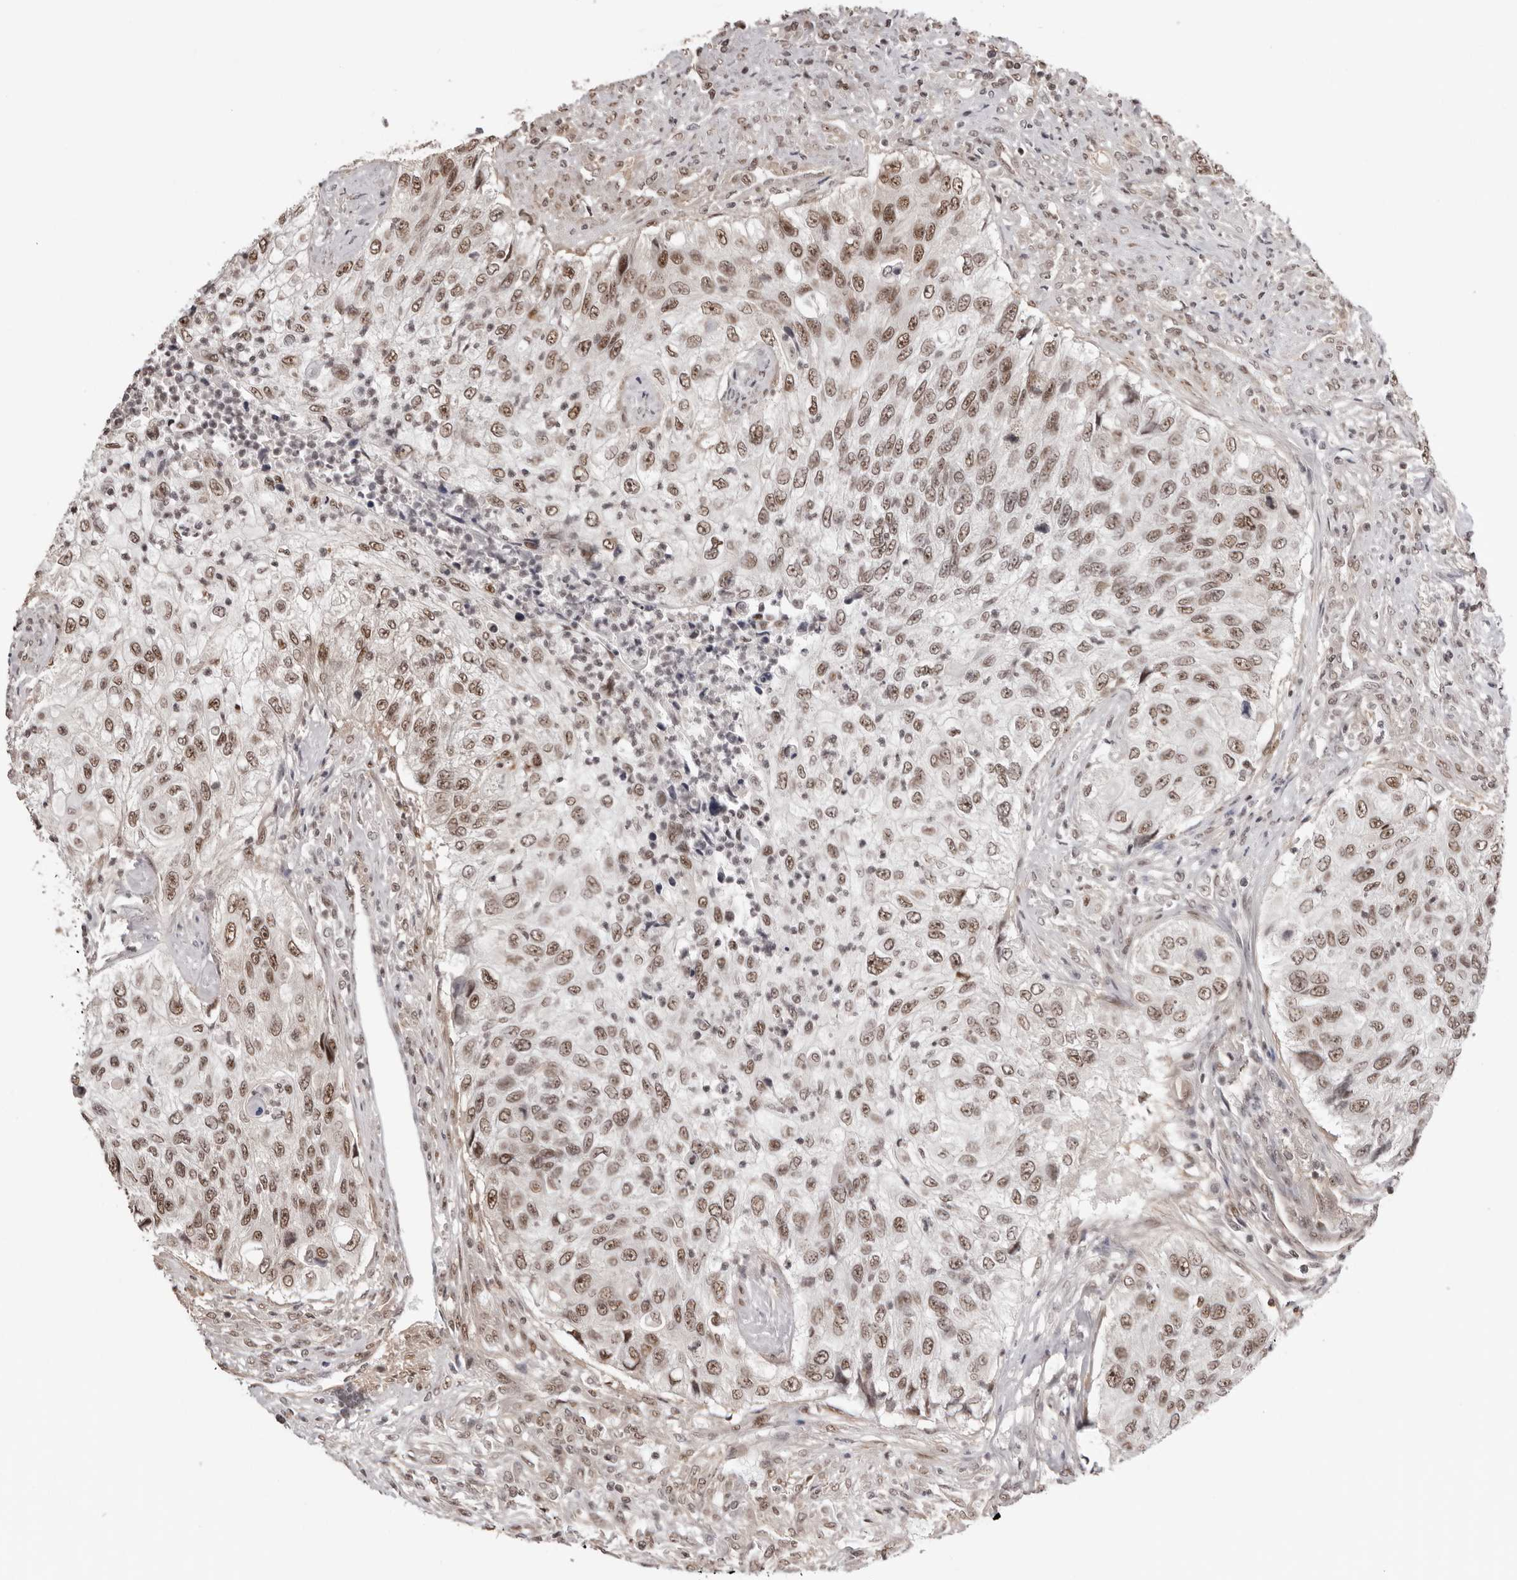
{"staining": {"intensity": "moderate", "quantity": ">75%", "location": "nuclear"}, "tissue": "urothelial cancer", "cell_type": "Tumor cells", "image_type": "cancer", "snomed": [{"axis": "morphology", "description": "Urothelial carcinoma, High grade"}, {"axis": "topography", "description": "Urinary bladder"}], "caption": "Immunohistochemical staining of human high-grade urothelial carcinoma reveals medium levels of moderate nuclear positivity in approximately >75% of tumor cells.", "gene": "SDE2", "patient": {"sex": "female", "age": 60}}